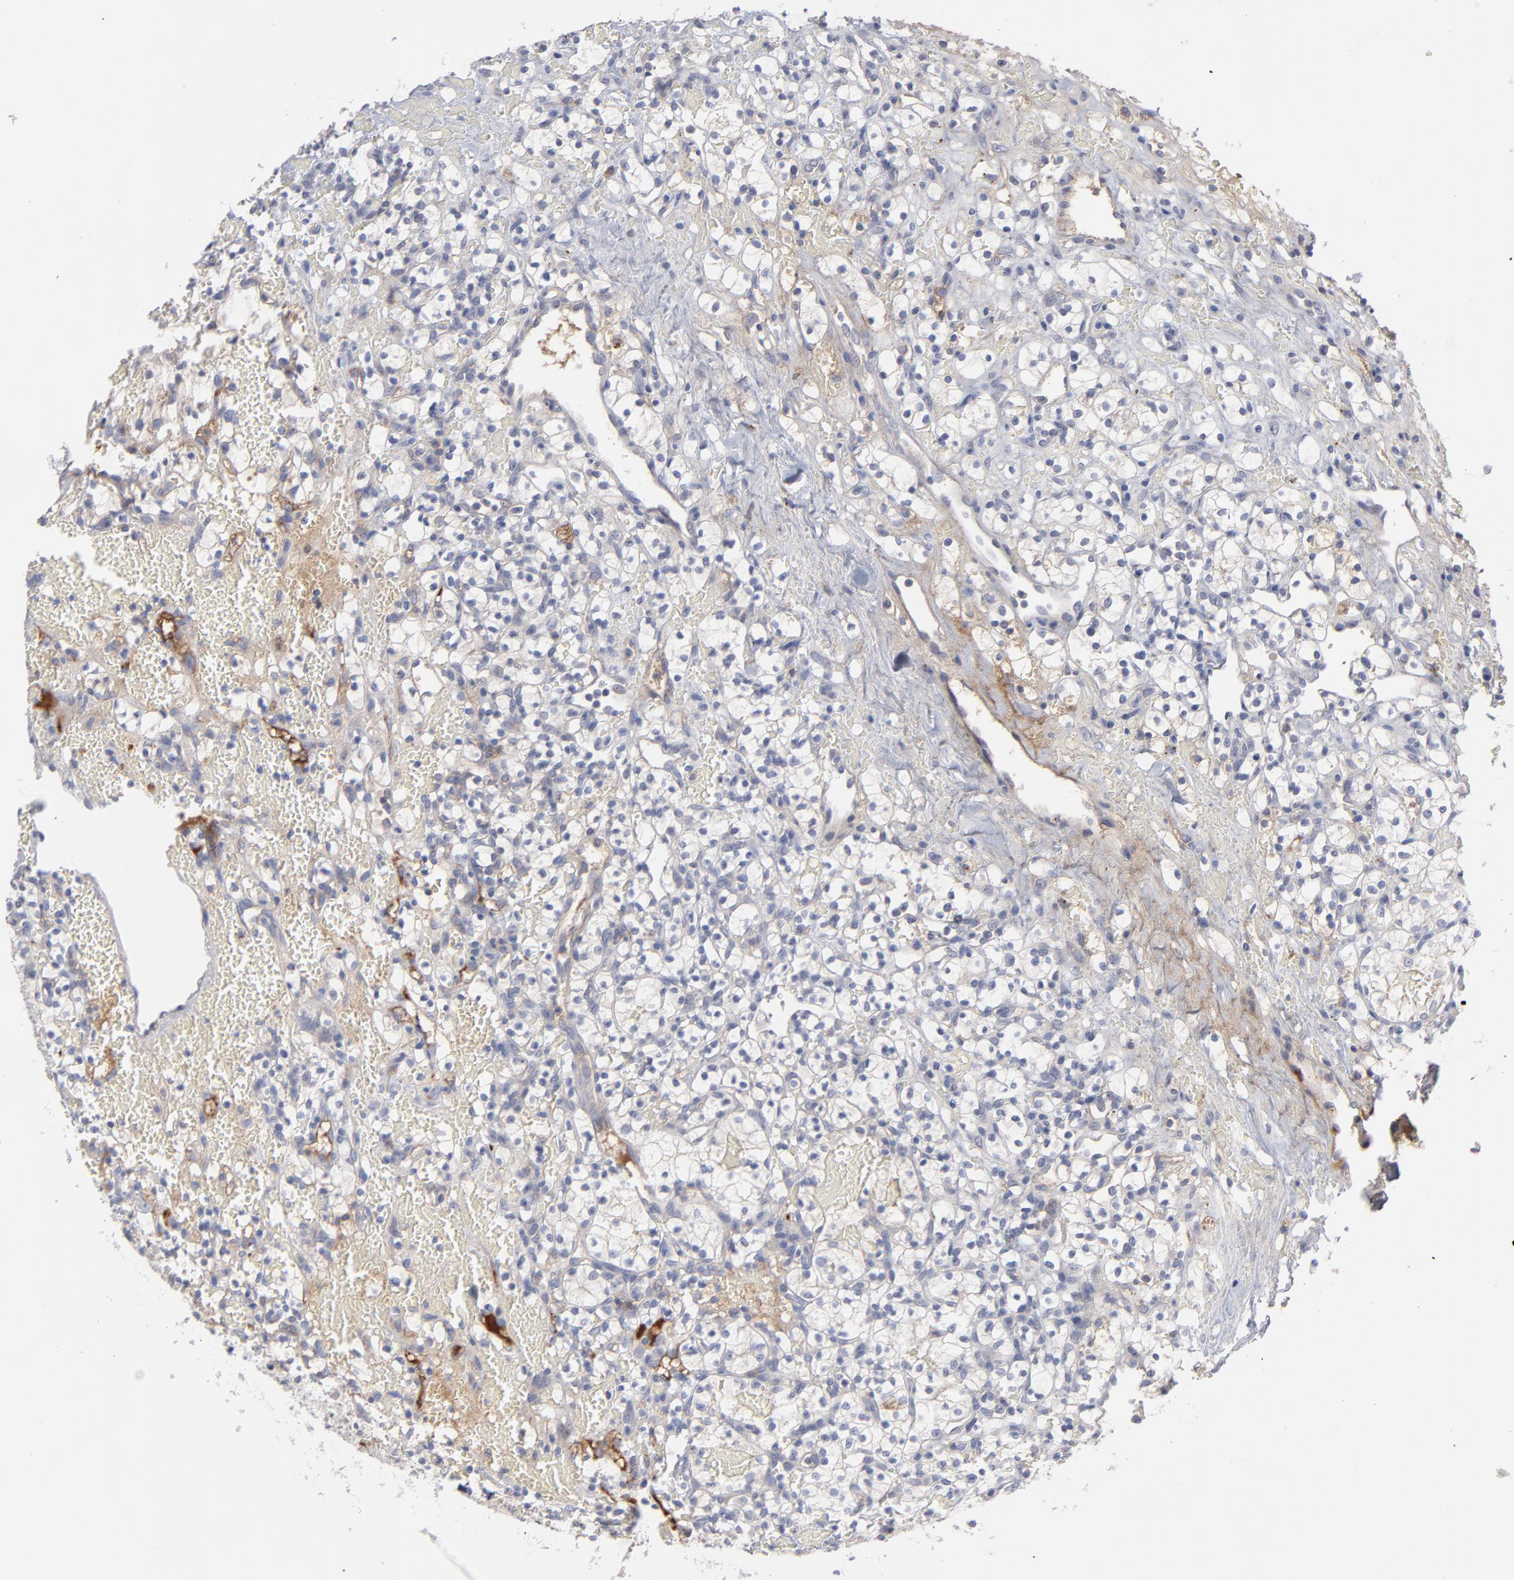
{"staining": {"intensity": "weak", "quantity": "<25%", "location": "cytoplasmic/membranous"}, "tissue": "renal cancer", "cell_type": "Tumor cells", "image_type": "cancer", "snomed": [{"axis": "morphology", "description": "Adenocarcinoma, NOS"}, {"axis": "topography", "description": "Kidney"}], "caption": "This is an immunohistochemistry (IHC) photomicrograph of adenocarcinoma (renal). There is no positivity in tumor cells.", "gene": "CCR3", "patient": {"sex": "female", "age": 60}}